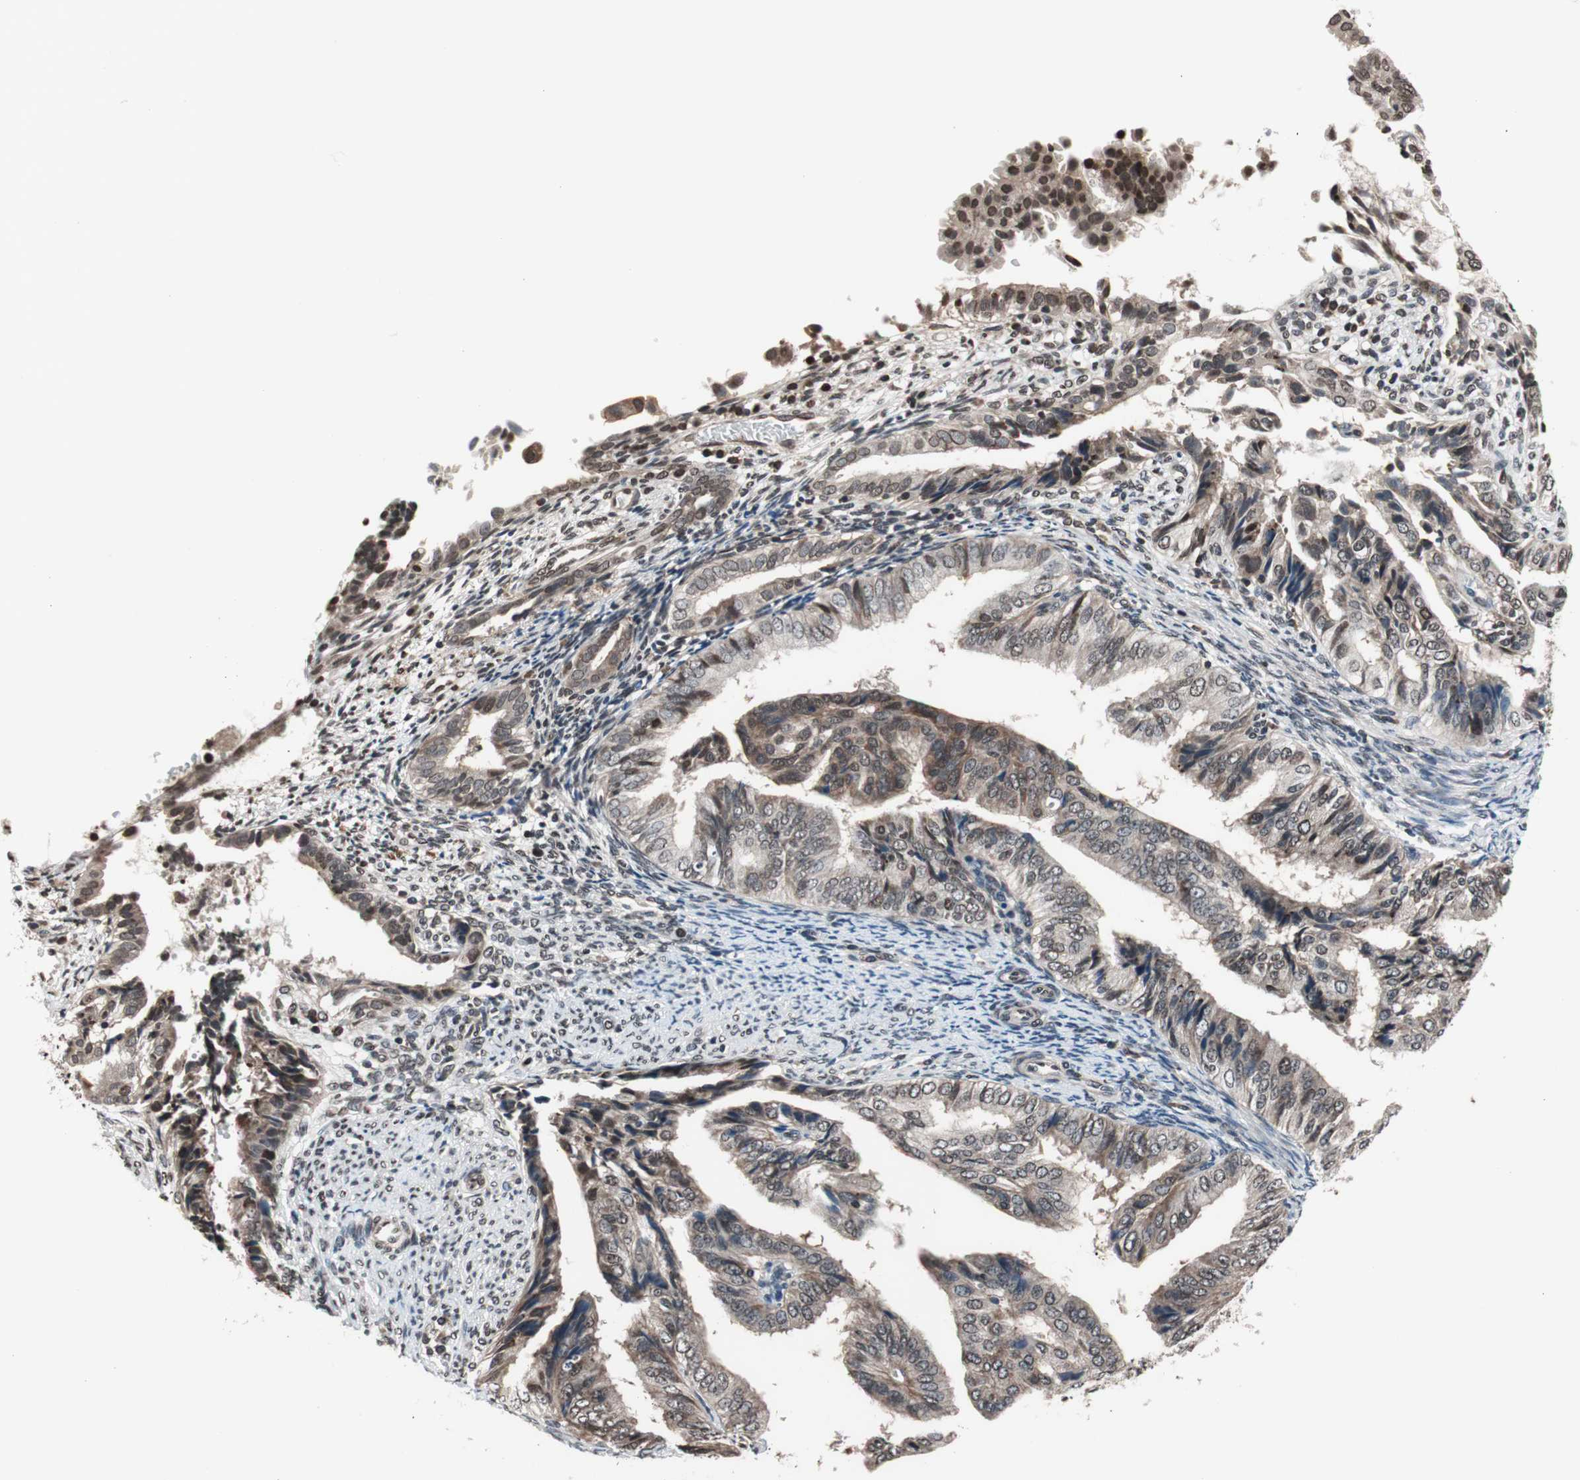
{"staining": {"intensity": "weak", "quantity": ">75%", "location": "cytoplasmic/membranous,nuclear"}, "tissue": "endometrial cancer", "cell_type": "Tumor cells", "image_type": "cancer", "snomed": [{"axis": "morphology", "description": "Adenocarcinoma, NOS"}, {"axis": "topography", "description": "Endometrium"}], "caption": "Endometrial adenocarcinoma tissue displays weak cytoplasmic/membranous and nuclear expression in approximately >75% of tumor cells, visualized by immunohistochemistry. (DAB = brown stain, brightfield microscopy at high magnification).", "gene": "RFC1", "patient": {"sex": "female", "age": 58}}